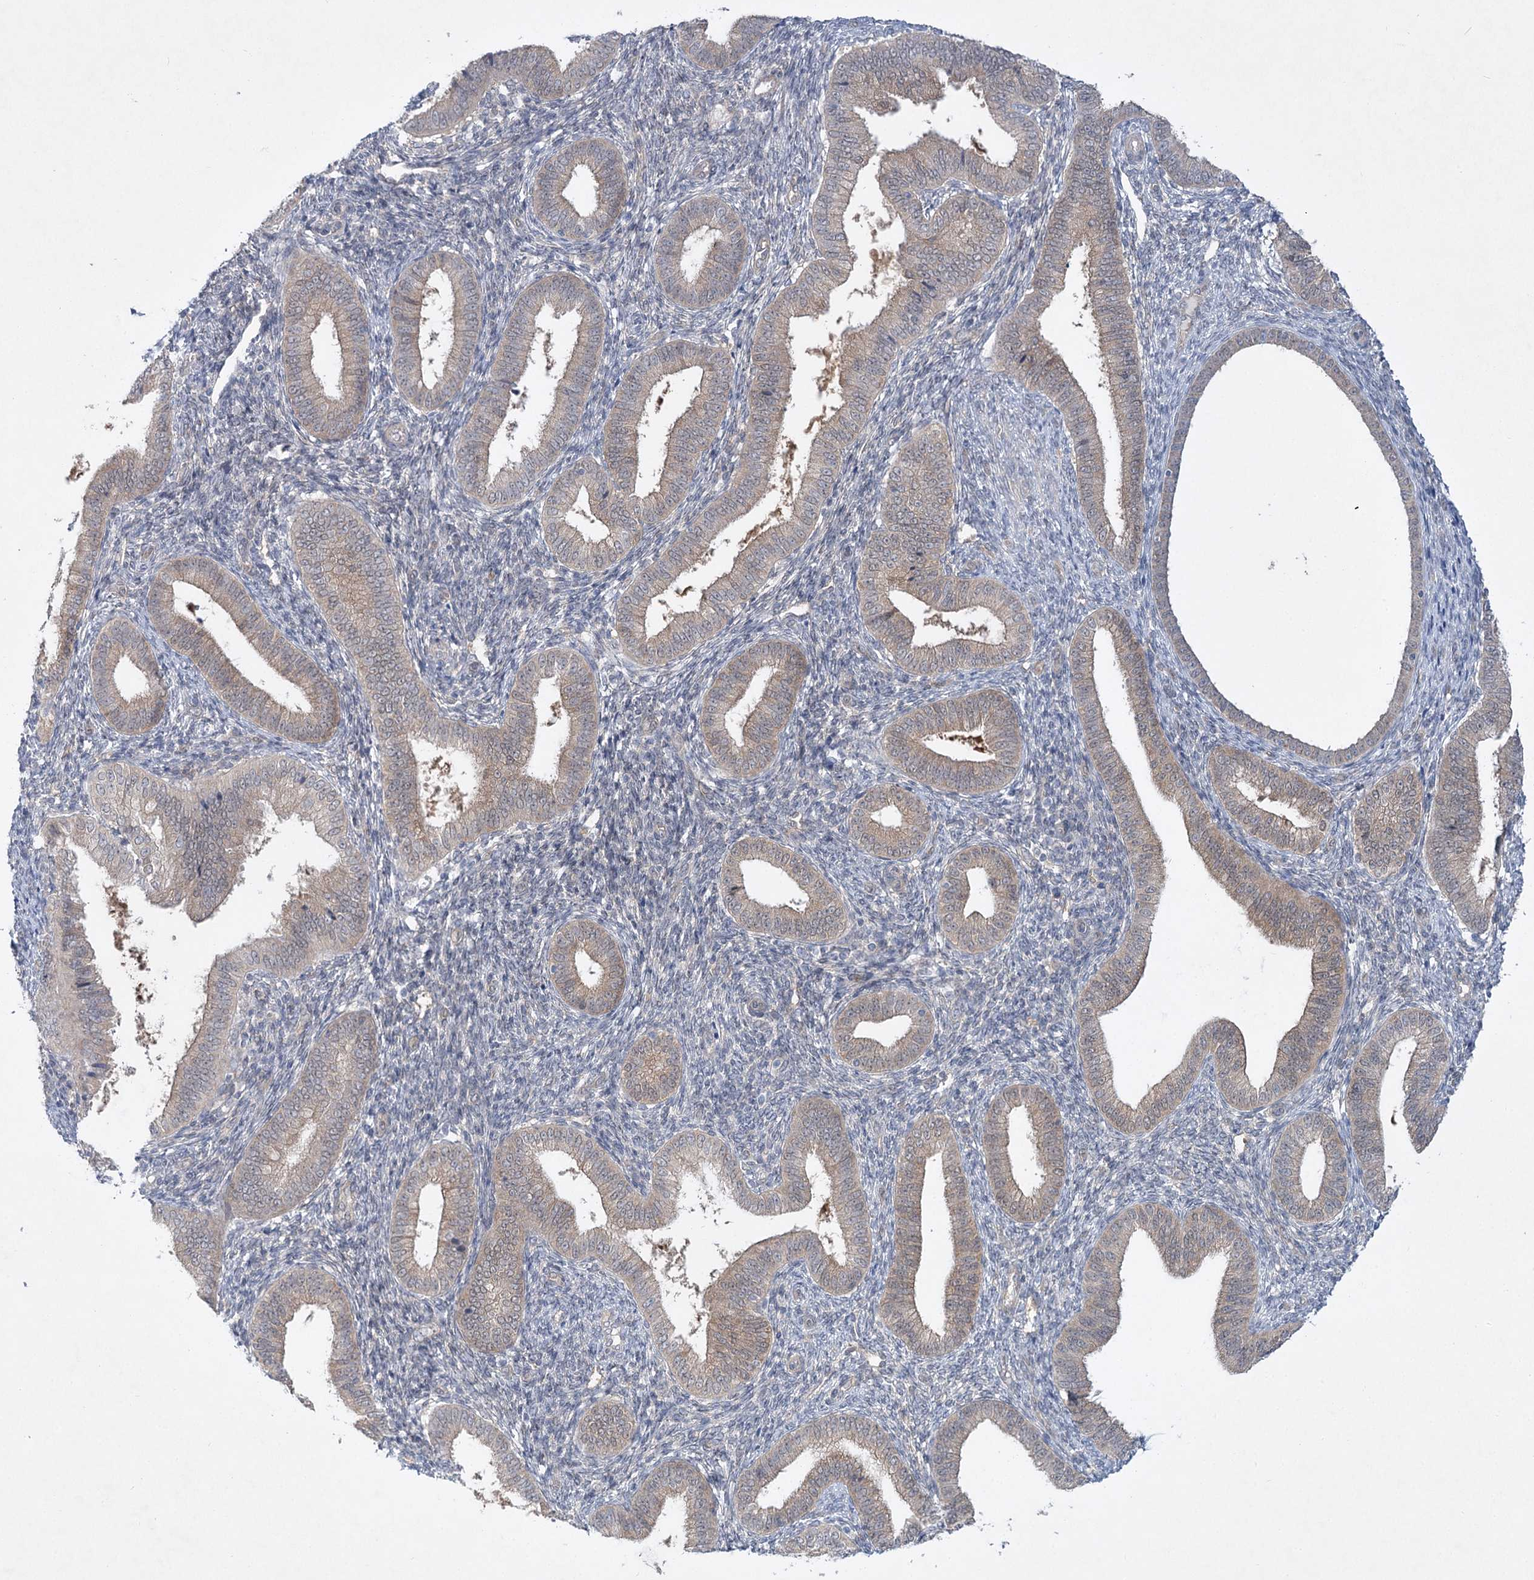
{"staining": {"intensity": "negative", "quantity": "none", "location": "none"}, "tissue": "endometrium", "cell_type": "Cells in endometrial stroma", "image_type": "normal", "snomed": [{"axis": "morphology", "description": "Normal tissue, NOS"}, {"axis": "topography", "description": "Endometrium"}], "caption": "Immunohistochemical staining of benign human endometrium displays no significant expression in cells in endometrial stroma. (DAB immunohistochemistry with hematoxylin counter stain).", "gene": "AAMDC", "patient": {"sex": "female", "age": 39}}